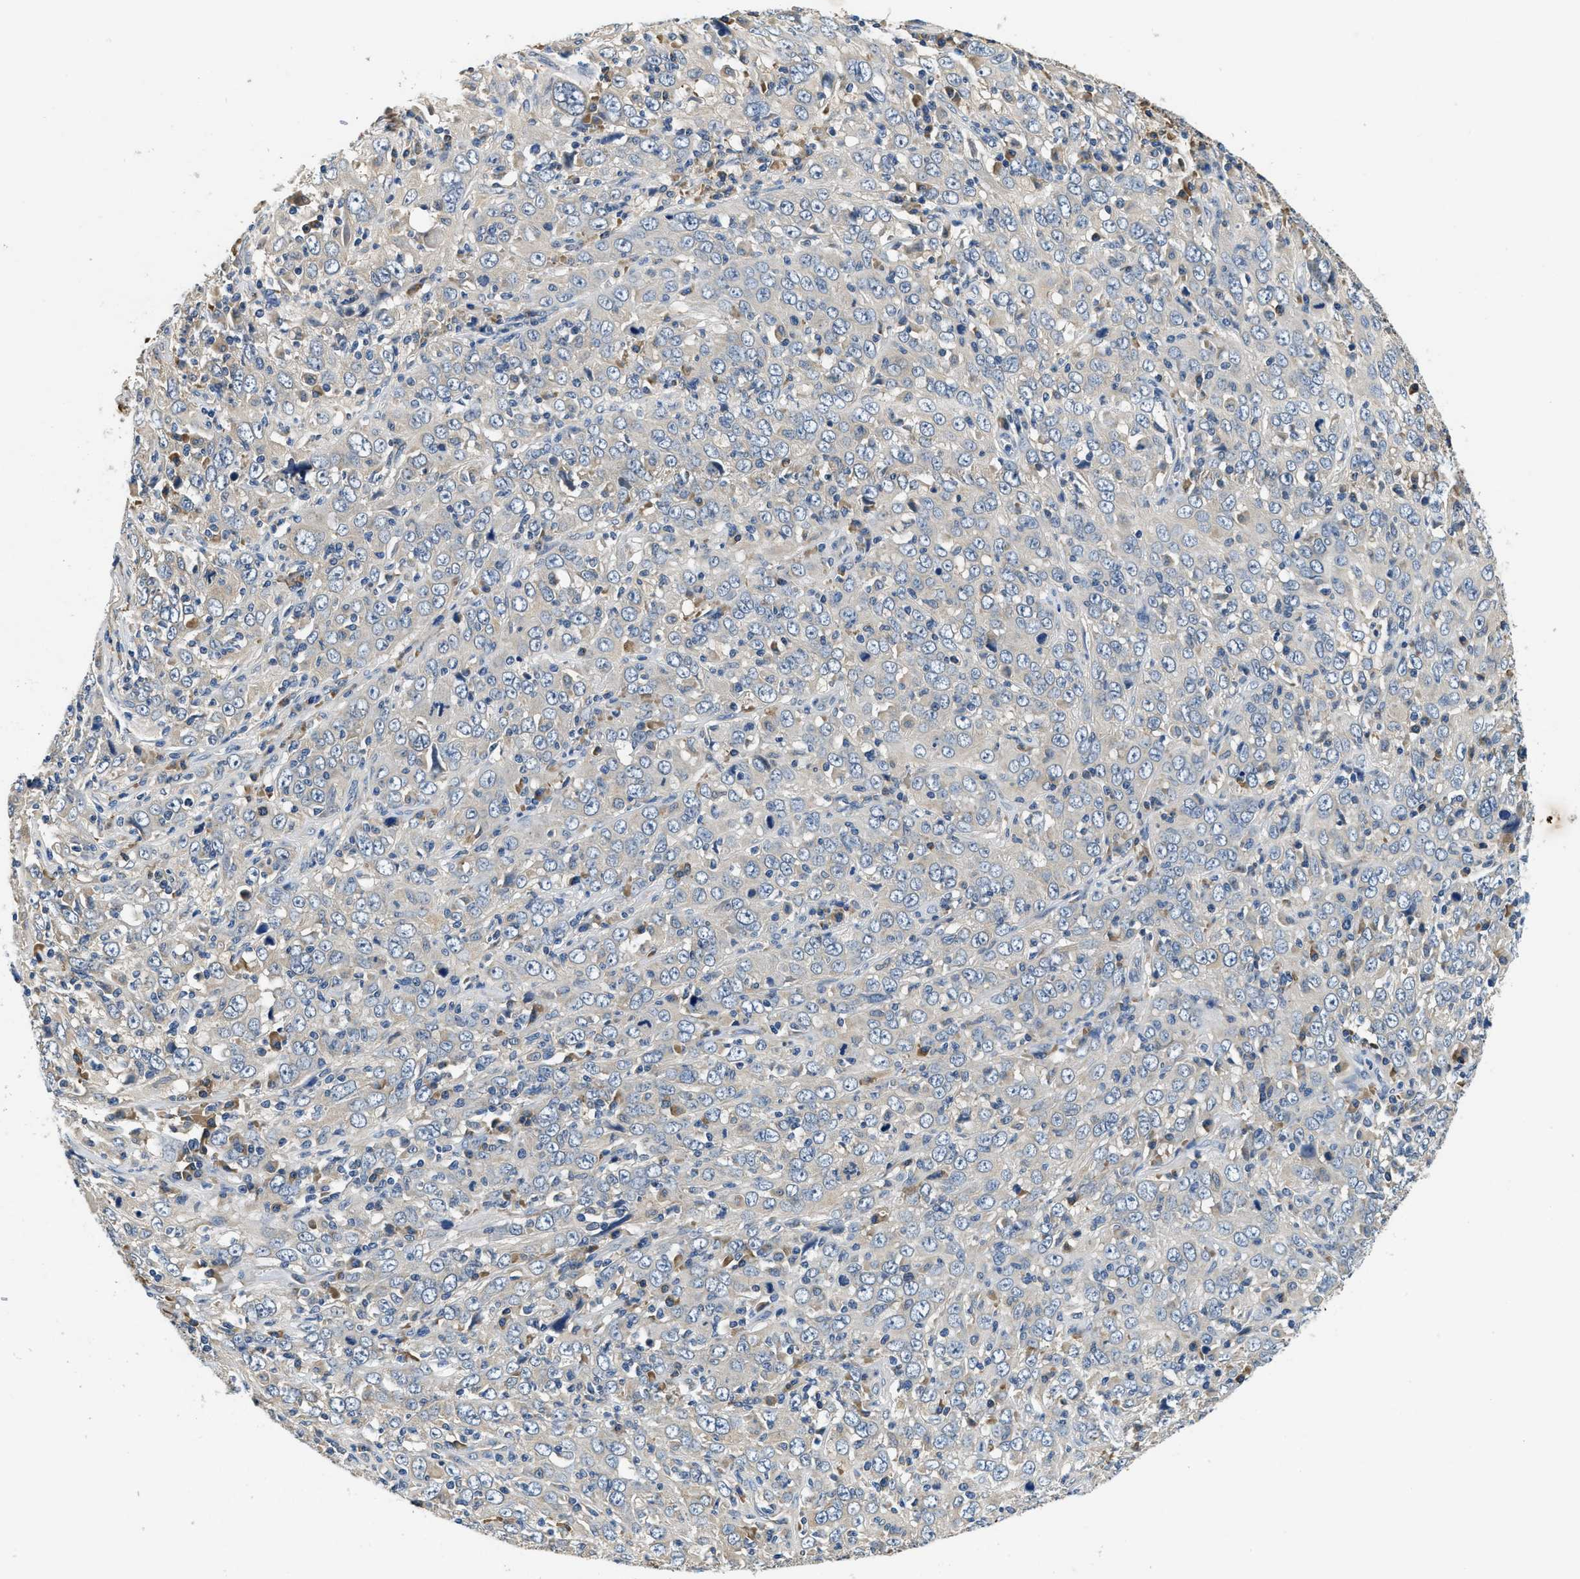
{"staining": {"intensity": "weak", "quantity": "<25%", "location": "cytoplasmic/membranous"}, "tissue": "cervical cancer", "cell_type": "Tumor cells", "image_type": "cancer", "snomed": [{"axis": "morphology", "description": "Squamous cell carcinoma, NOS"}, {"axis": "topography", "description": "Cervix"}], "caption": "Histopathology image shows no protein staining in tumor cells of squamous cell carcinoma (cervical) tissue.", "gene": "ALDH3A2", "patient": {"sex": "female", "age": 46}}